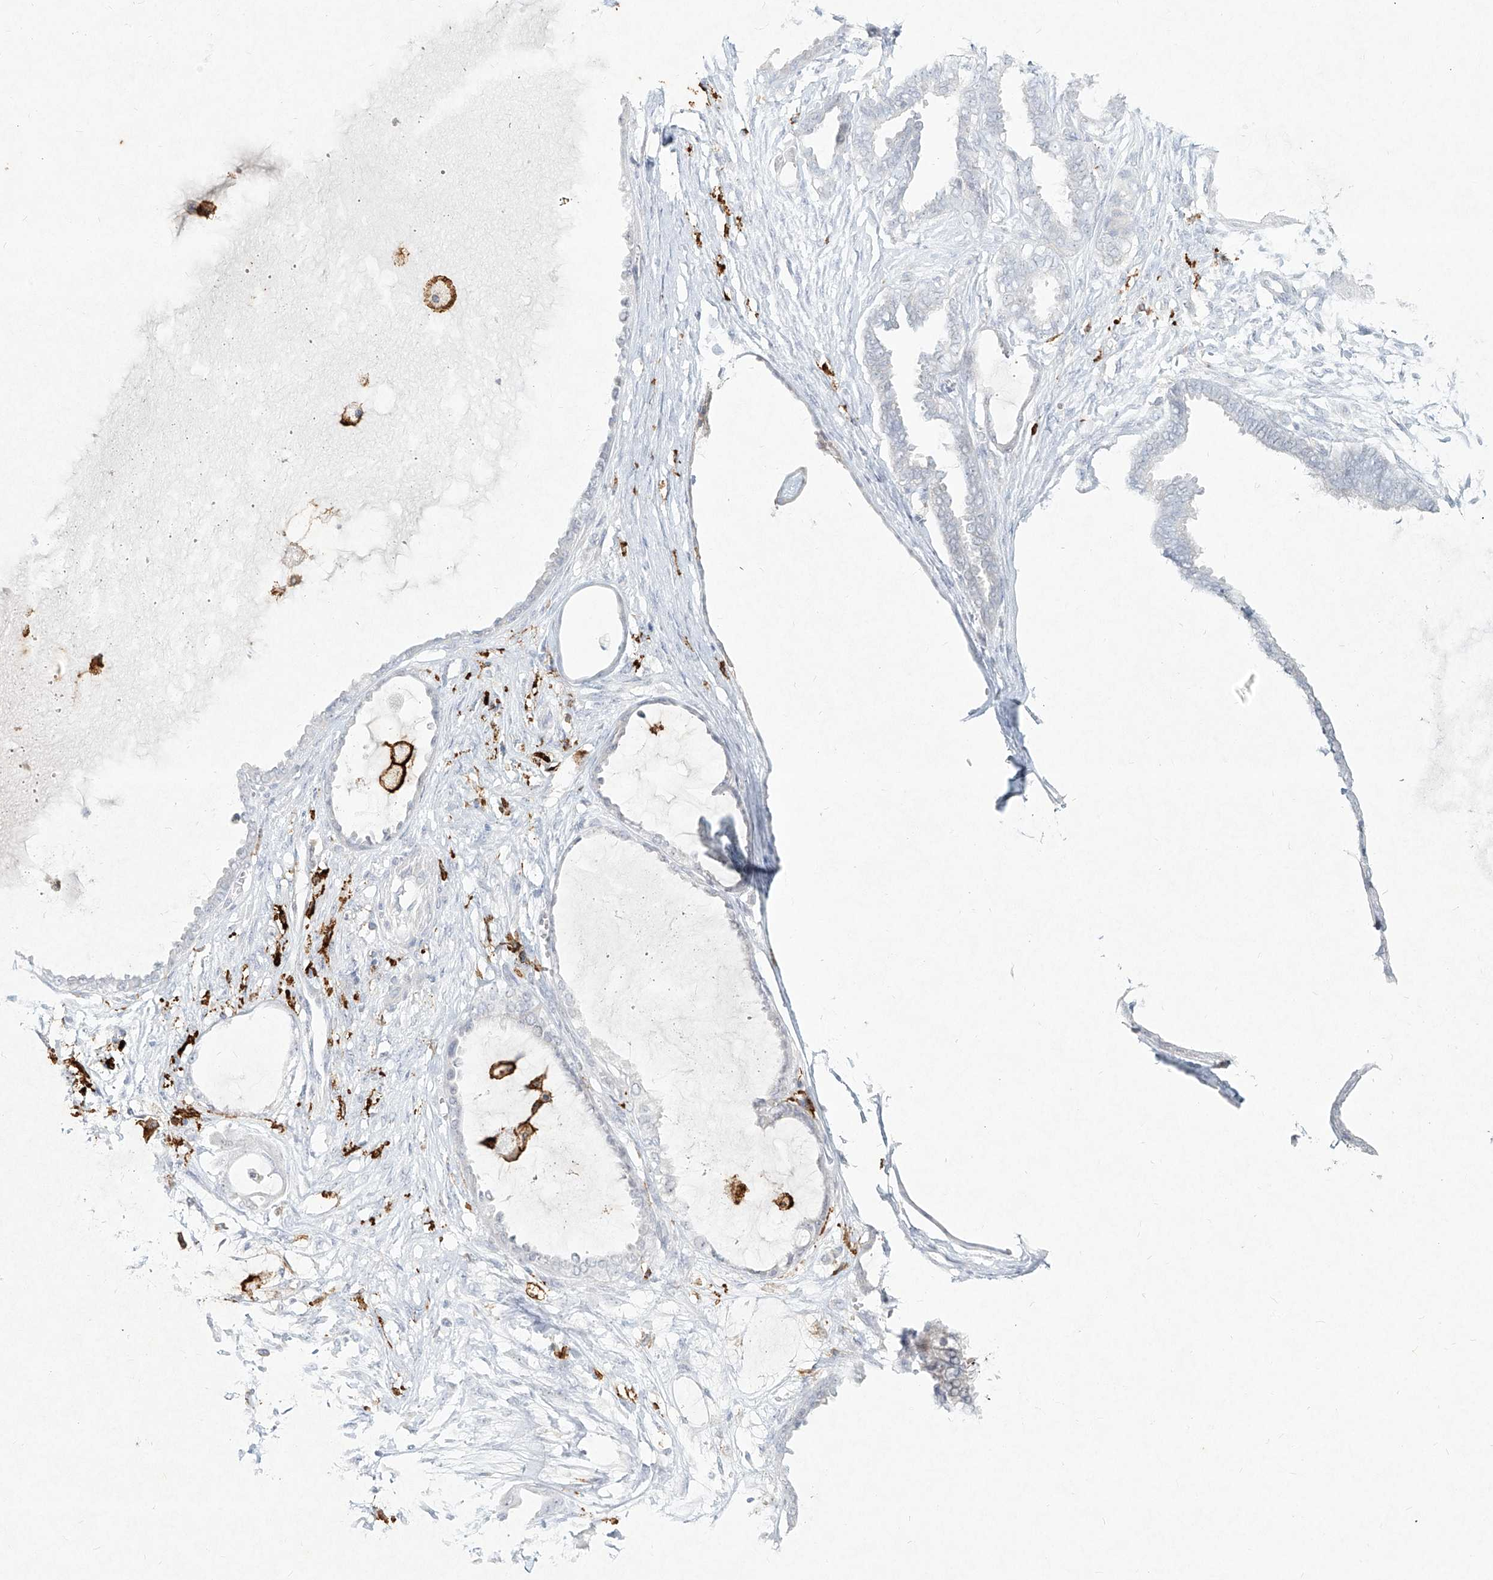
{"staining": {"intensity": "negative", "quantity": "none", "location": "none"}, "tissue": "ovarian cancer", "cell_type": "Tumor cells", "image_type": "cancer", "snomed": [{"axis": "morphology", "description": "Carcinoma, NOS"}, {"axis": "morphology", "description": "Carcinoma, endometroid"}, {"axis": "topography", "description": "Ovary"}], "caption": "Tumor cells are negative for protein expression in human ovarian cancer (endometroid carcinoma). (Brightfield microscopy of DAB immunohistochemistry at high magnification).", "gene": "CD209", "patient": {"sex": "female", "age": 50}}